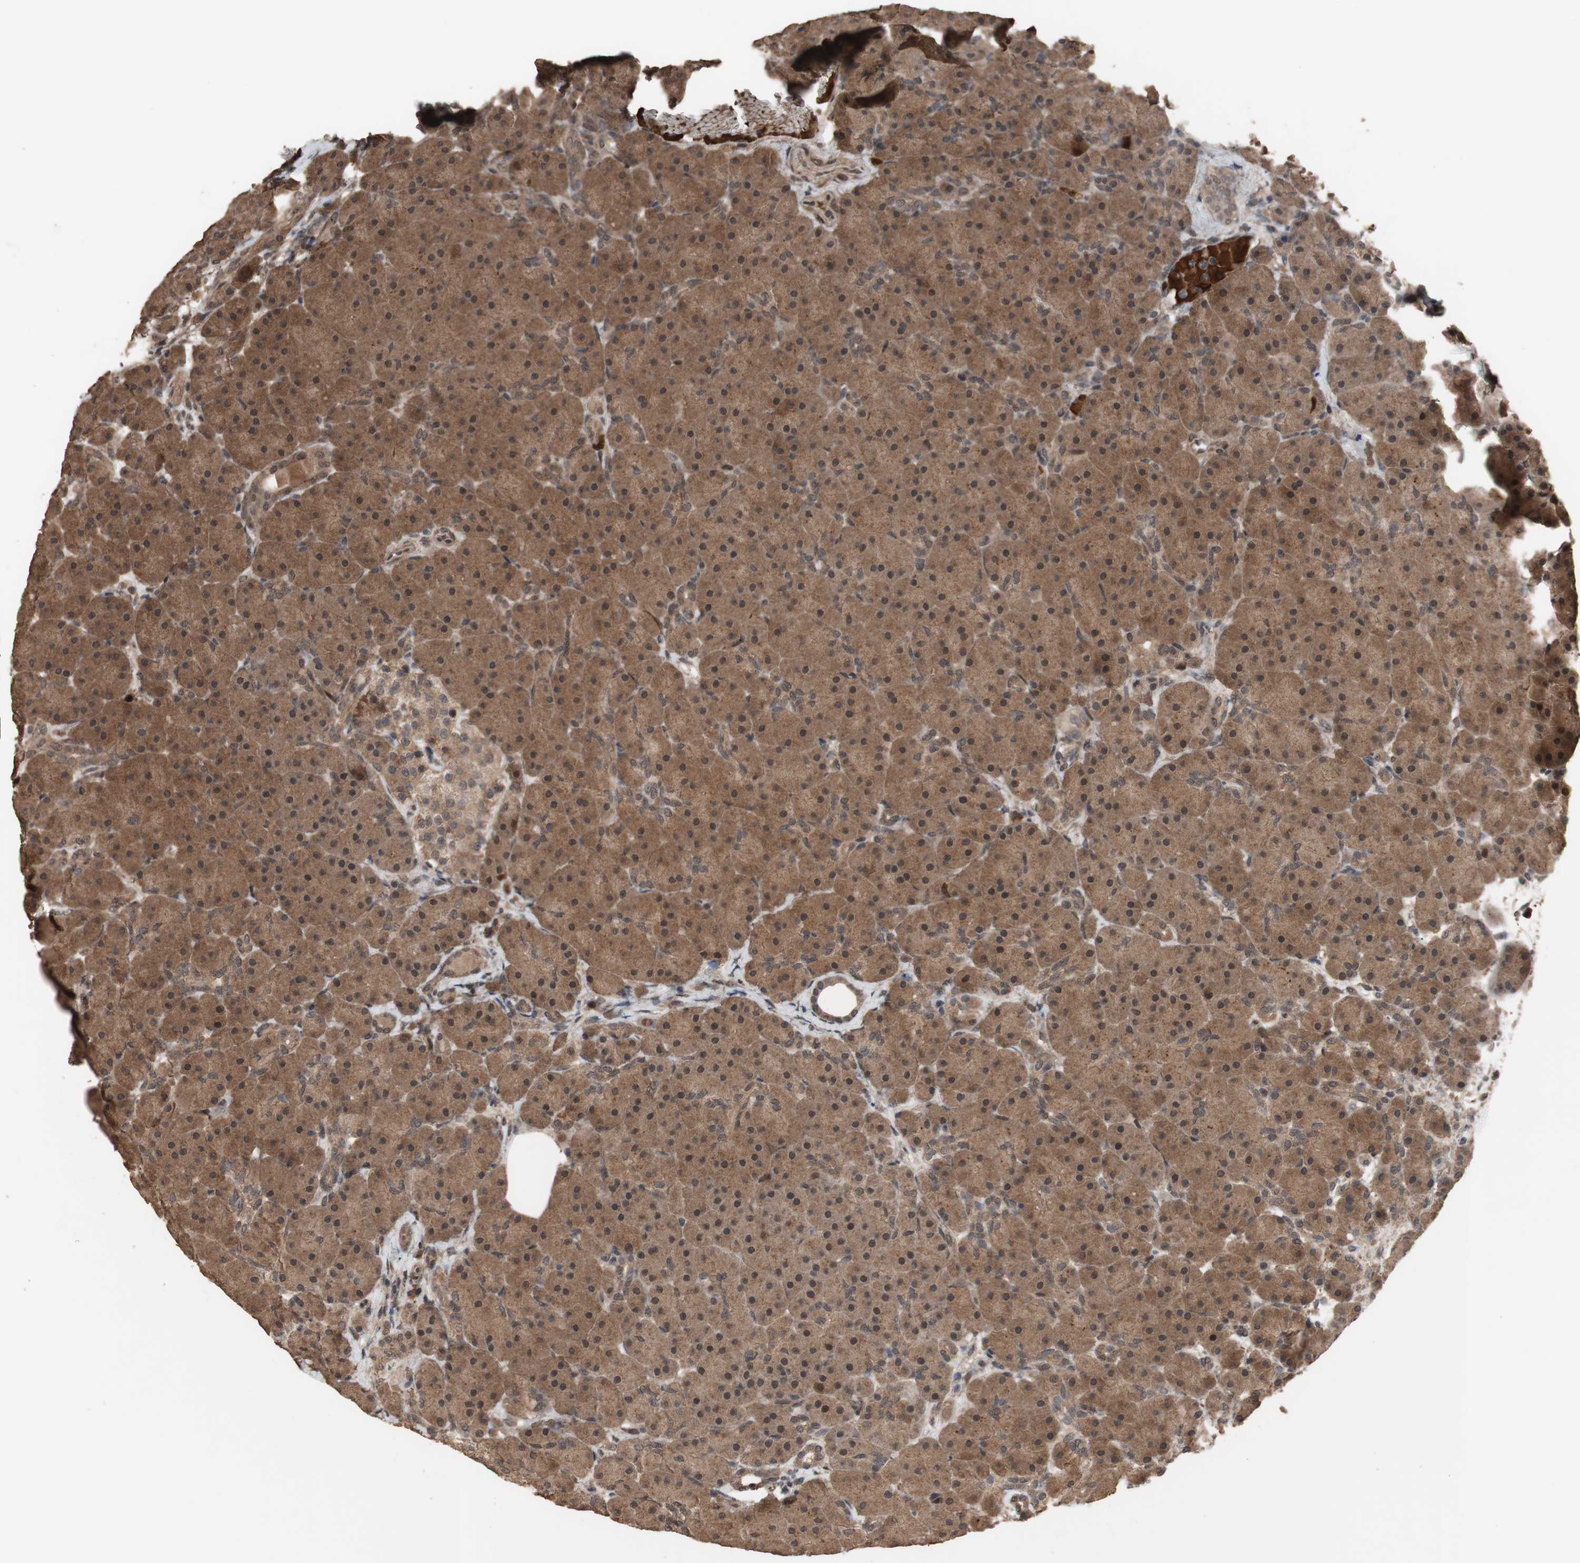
{"staining": {"intensity": "moderate", "quantity": ">75%", "location": "cytoplasmic/membranous"}, "tissue": "pancreas", "cell_type": "Exocrine glandular cells", "image_type": "normal", "snomed": [{"axis": "morphology", "description": "Normal tissue, NOS"}, {"axis": "topography", "description": "Pancreas"}], "caption": "A photomicrograph of human pancreas stained for a protein reveals moderate cytoplasmic/membranous brown staining in exocrine glandular cells.", "gene": "KANSL1", "patient": {"sex": "male", "age": 66}}